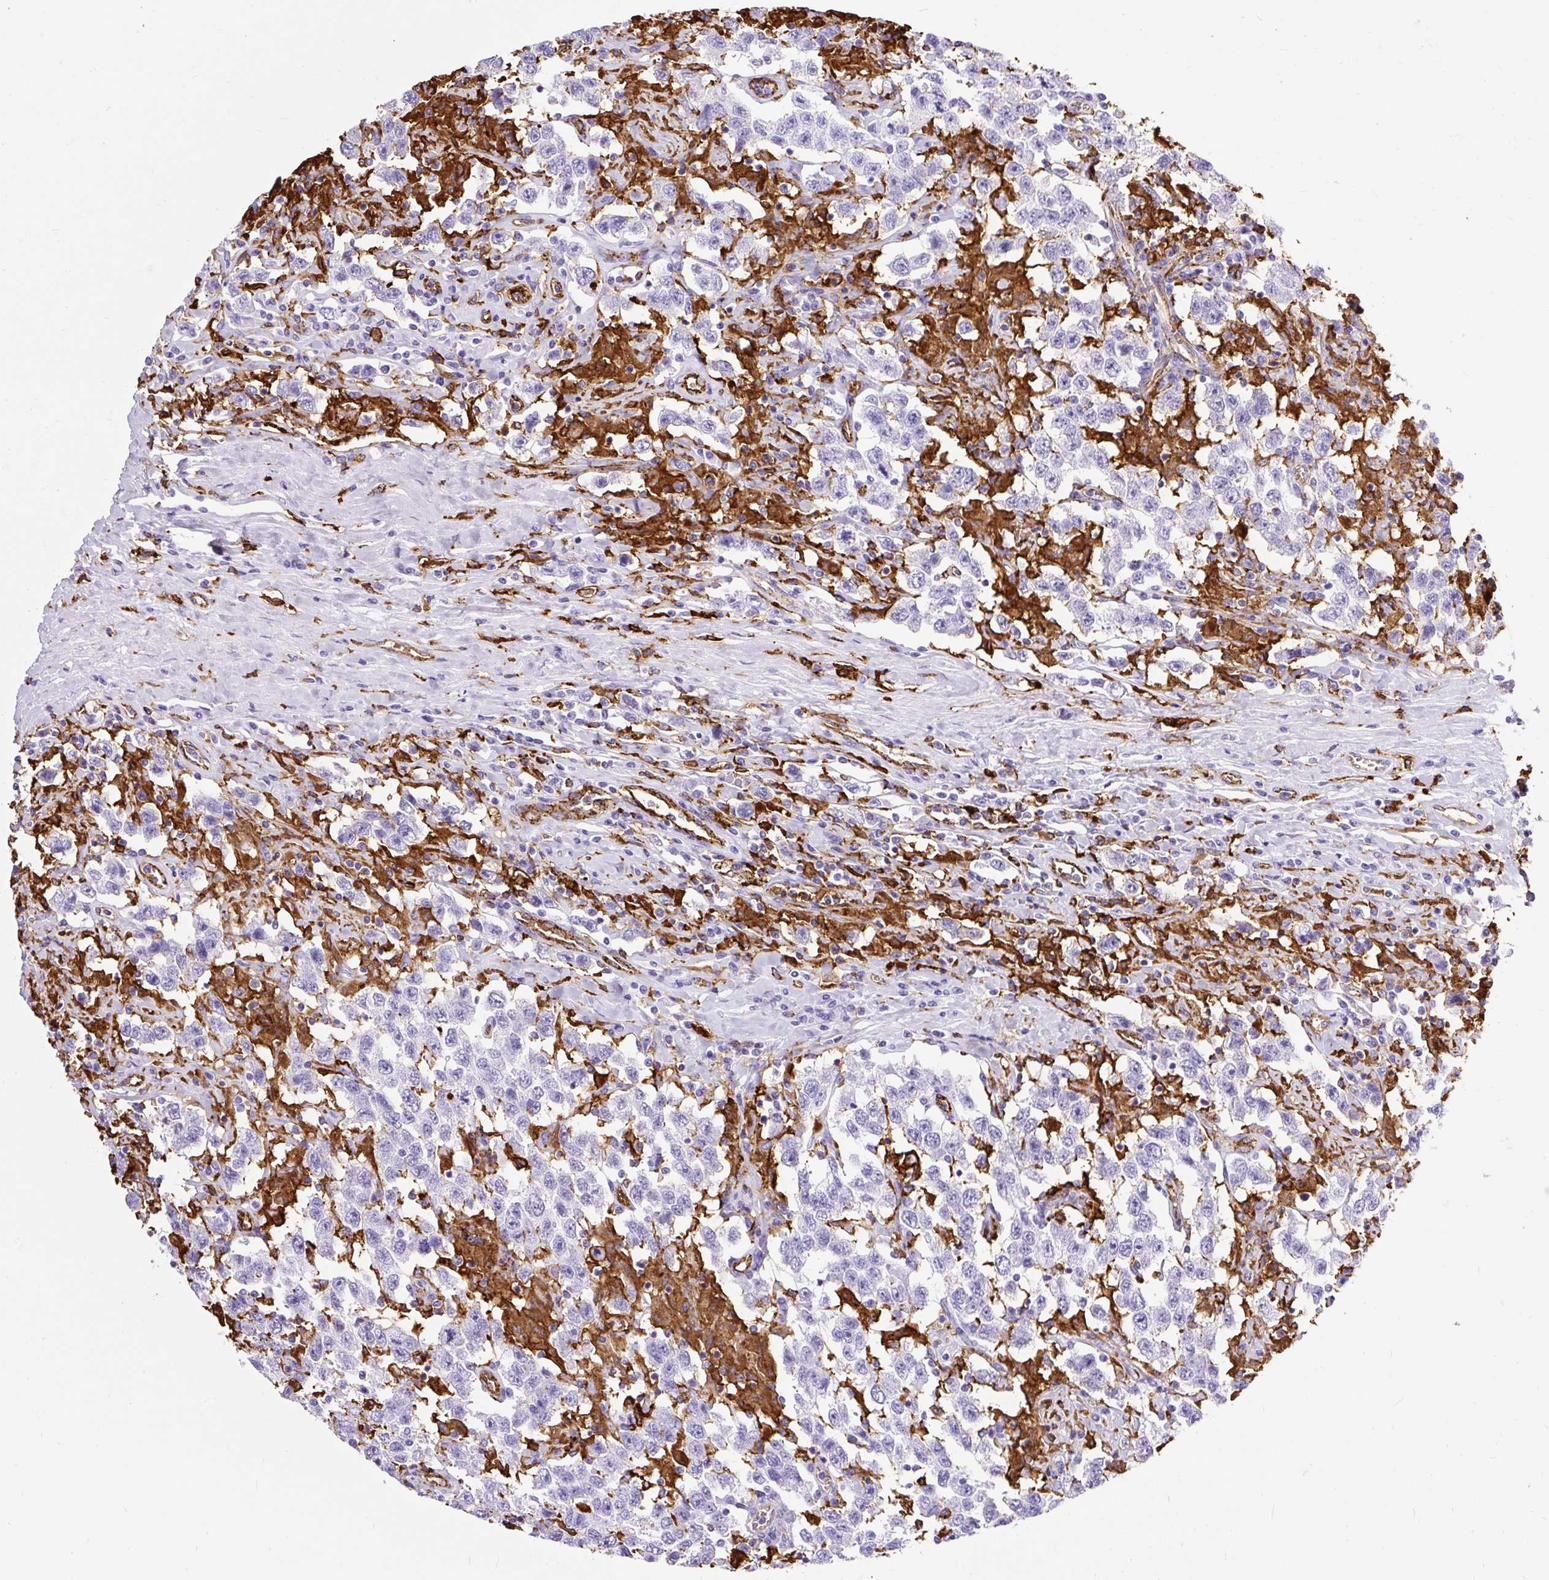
{"staining": {"intensity": "negative", "quantity": "none", "location": "none"}, "tissue": "testis cancer", "cell_type": "Tumor cells", "image_type": "cancer", "snomed": [{"axis": "morphology", "description": "Seminoma, NOS"}, {"axis": "topography", "description": "Testis"}], "caption": "This is an immunohistochemistry (IHC) image of human testis seminoma. There is no positivity in tumor cells.", "gene": "HLA-DRA", "patient": {"sex": "male", "age": 41}}